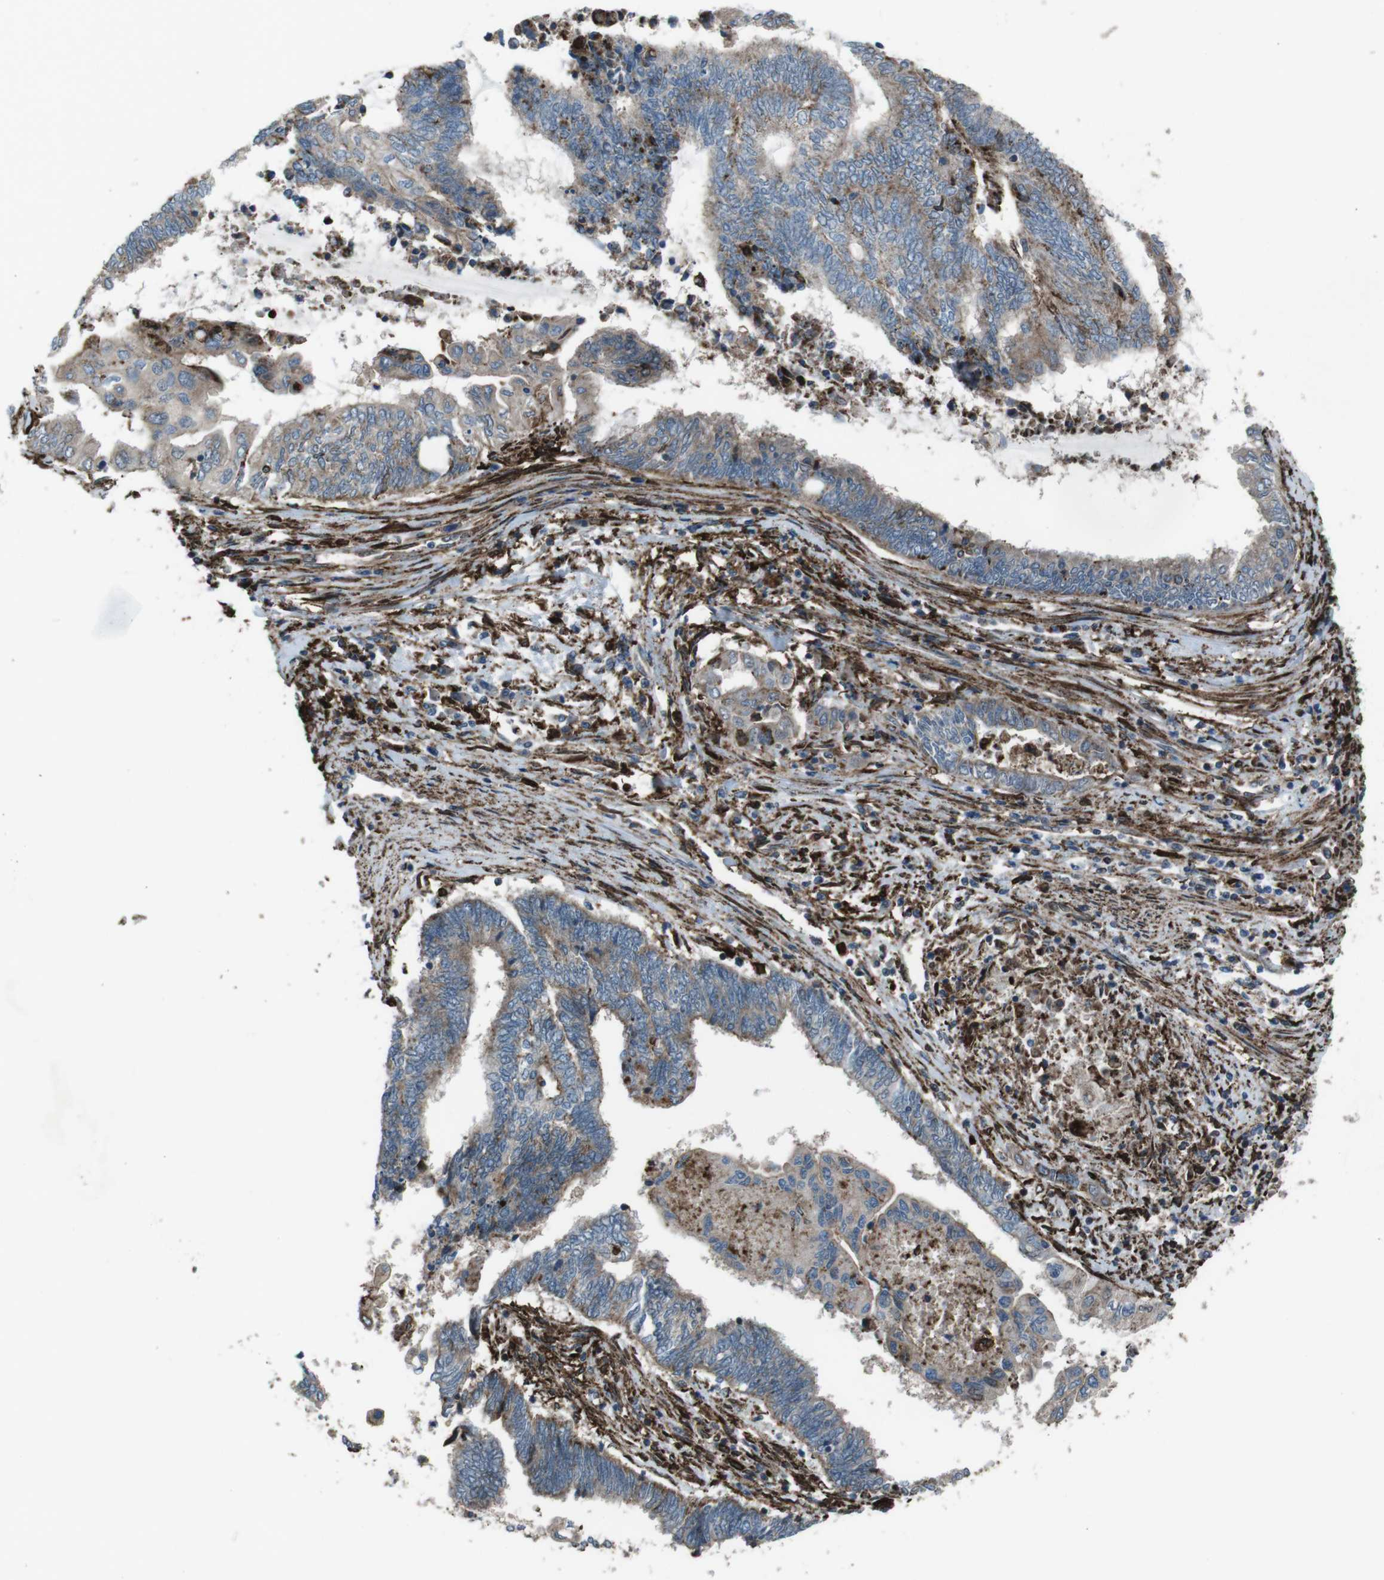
{"staining": {"intensity": "weak", "quantity": ">75%", "location": "cytoplasmic/membranous"}, "tissue": "endometrial cancer", "cell_type": "Tumor cells", "image_type": "cancer", "snomed": [{"axis": "morphology", "description": "Adenocarcinoma, NOS"}, {"axis": "topography", "description": "Uterus"}, {"axis": "topography", "description": "Endometrium"}], "caption": "Tumor cells reveal low levels of weak cytoplasmic/membranous staining in about >75% of cells in human endometrial cancer (adenocarcinoma).", "gene": "GDF10", "patient": {"sex": "female", "age": 70}}